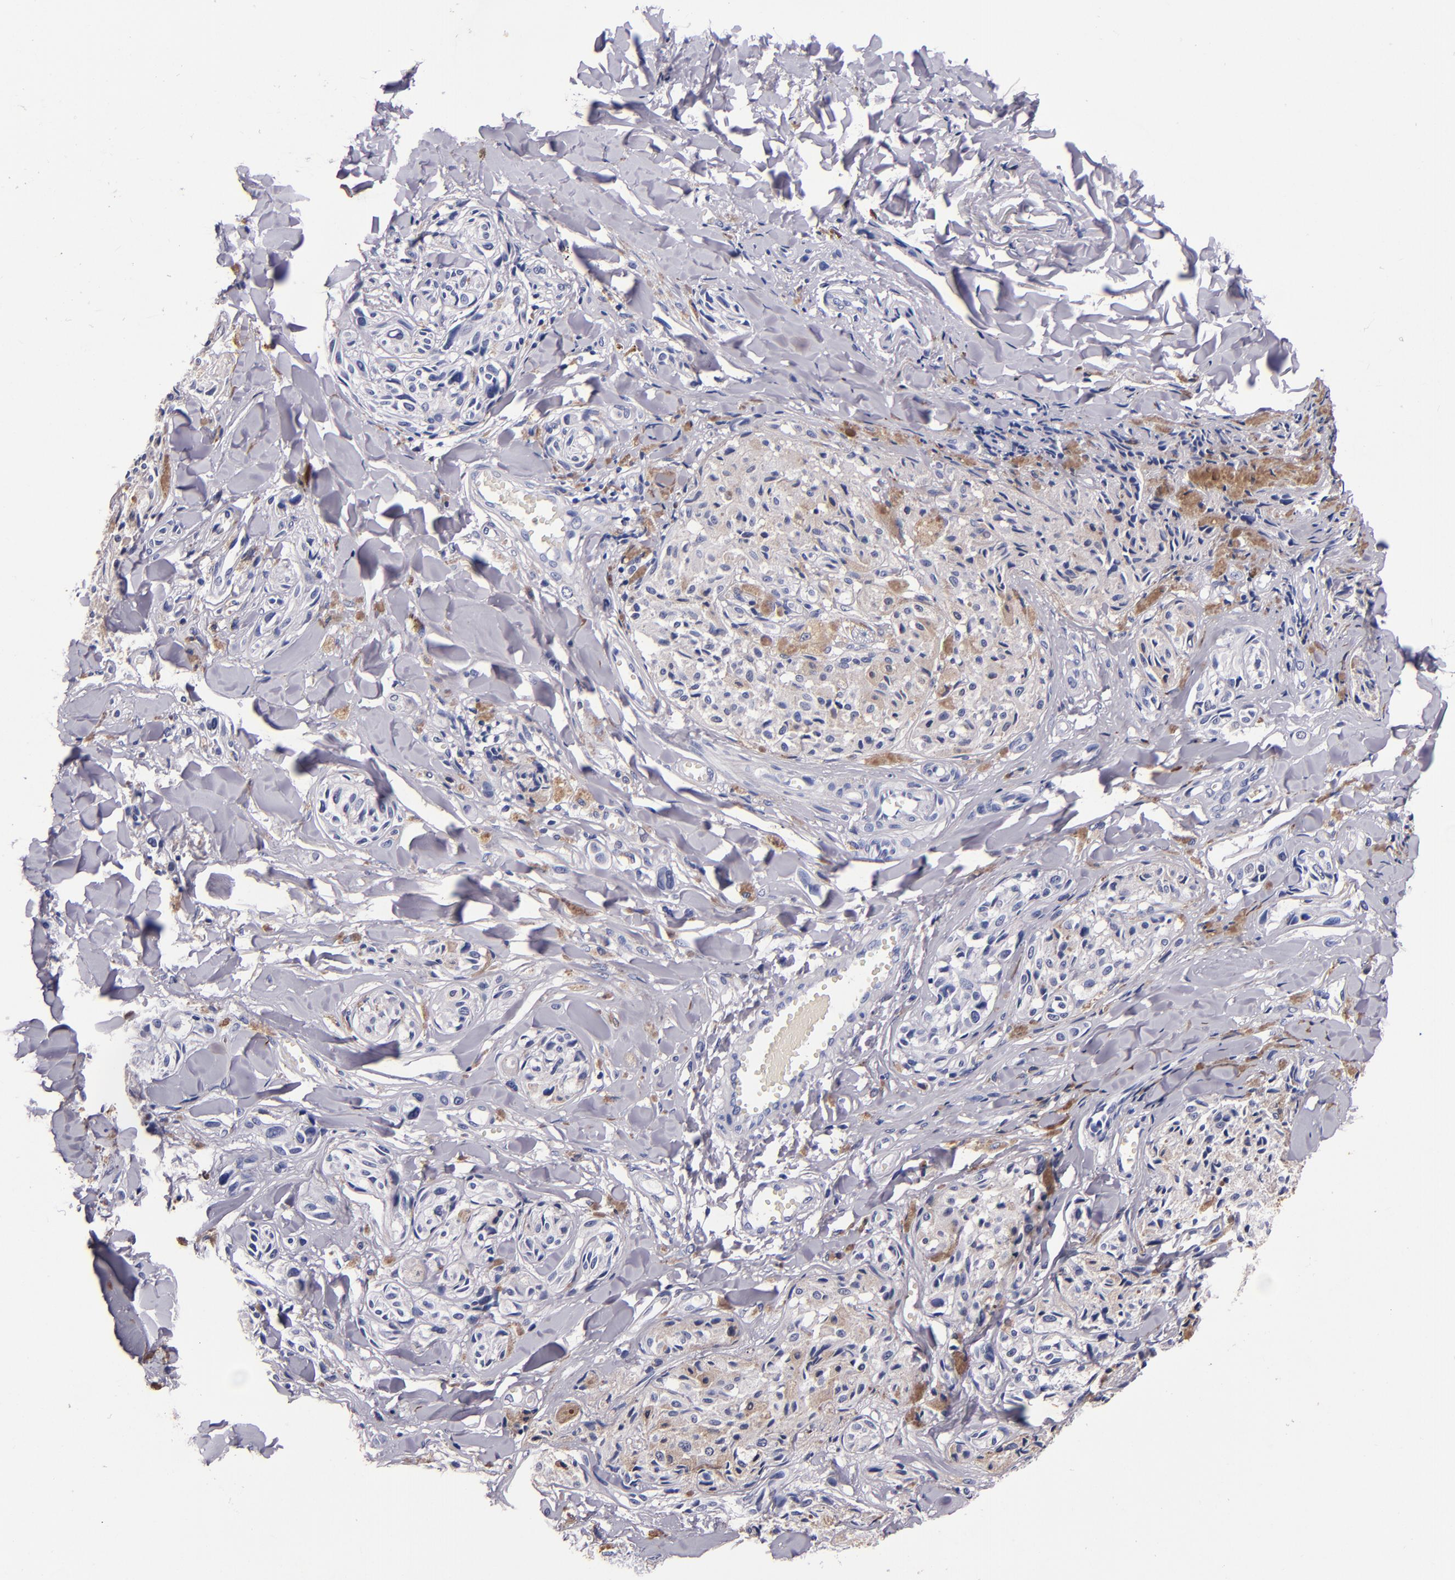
{"staining": {"intensity": "moderate", "quantity": "<25%", "location": "cytoplasmic/membranous"}, "tissue": "melanoma", "cell_type": "Tumor cells", "image_type": "cancer", "snomed": [{"axis": "morphology", "description": "Malignant melanoma, Metastatic site"}, {"axis": "topography", "description": "Skin"}], "caption": "Immunohistochemical staining of malignant melanoma (metastatic site) reveals moderate cytoplasmic/membranous protein positivity in about <25% of tumor cells. Using DAB (3,3'-diaminobenzidine) (brown) and hematoxylin (blue) stains, captured at high magnification using brightfield microscopy.", "gene": "S100A8", "patient": {"sex": "female", "age": 66}}